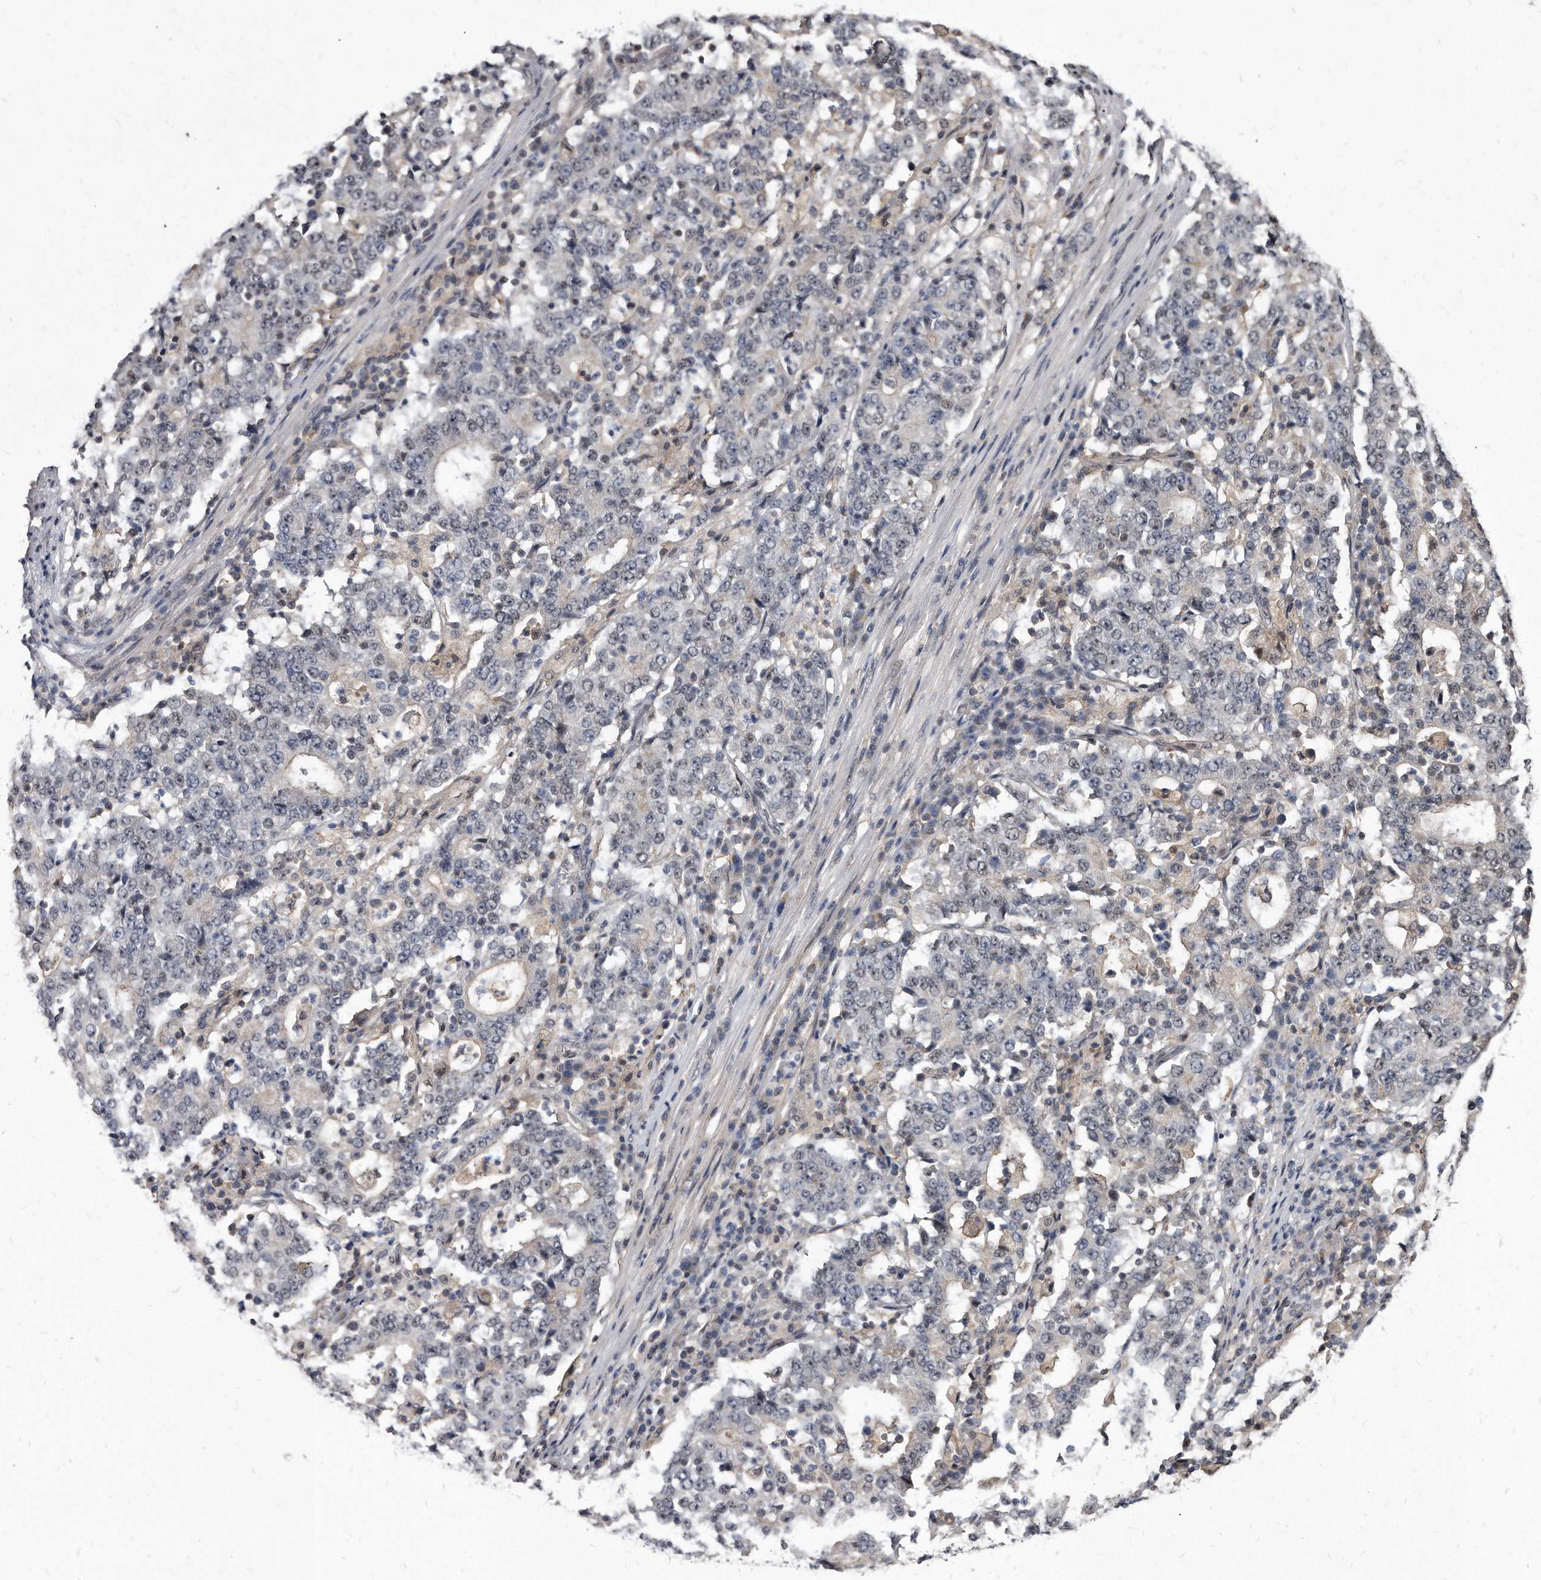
{"staining": {"intensity": "negative", "quantity": "none", "location": "none"}, "tissue": "stomach cancer", "cell_type": "Tumor cells", "image_type": "cancer", "snomed": [{"axis": "morphology", "description": "Adenocarcinoma, NOS"}, {"axis": "topography", "description": "Stomach"}], "caption": "Immunohistochemistry (IHC) image of neoplastic tissue: stomach cancer (adenocarcinoma) stained with DAB (3,3'-diaminobenzidine) reveals no significant protein positivity in tumor cells. (Stains: DAB (3,3'-diaminobenzidine) immunohistochemistry (IHC) with hematoxylin counter stain, Microscopy: brightfield microscopy at high magnification).", "gene": "KLHDC3", "patient": {"sex": "male", "age": 59}}